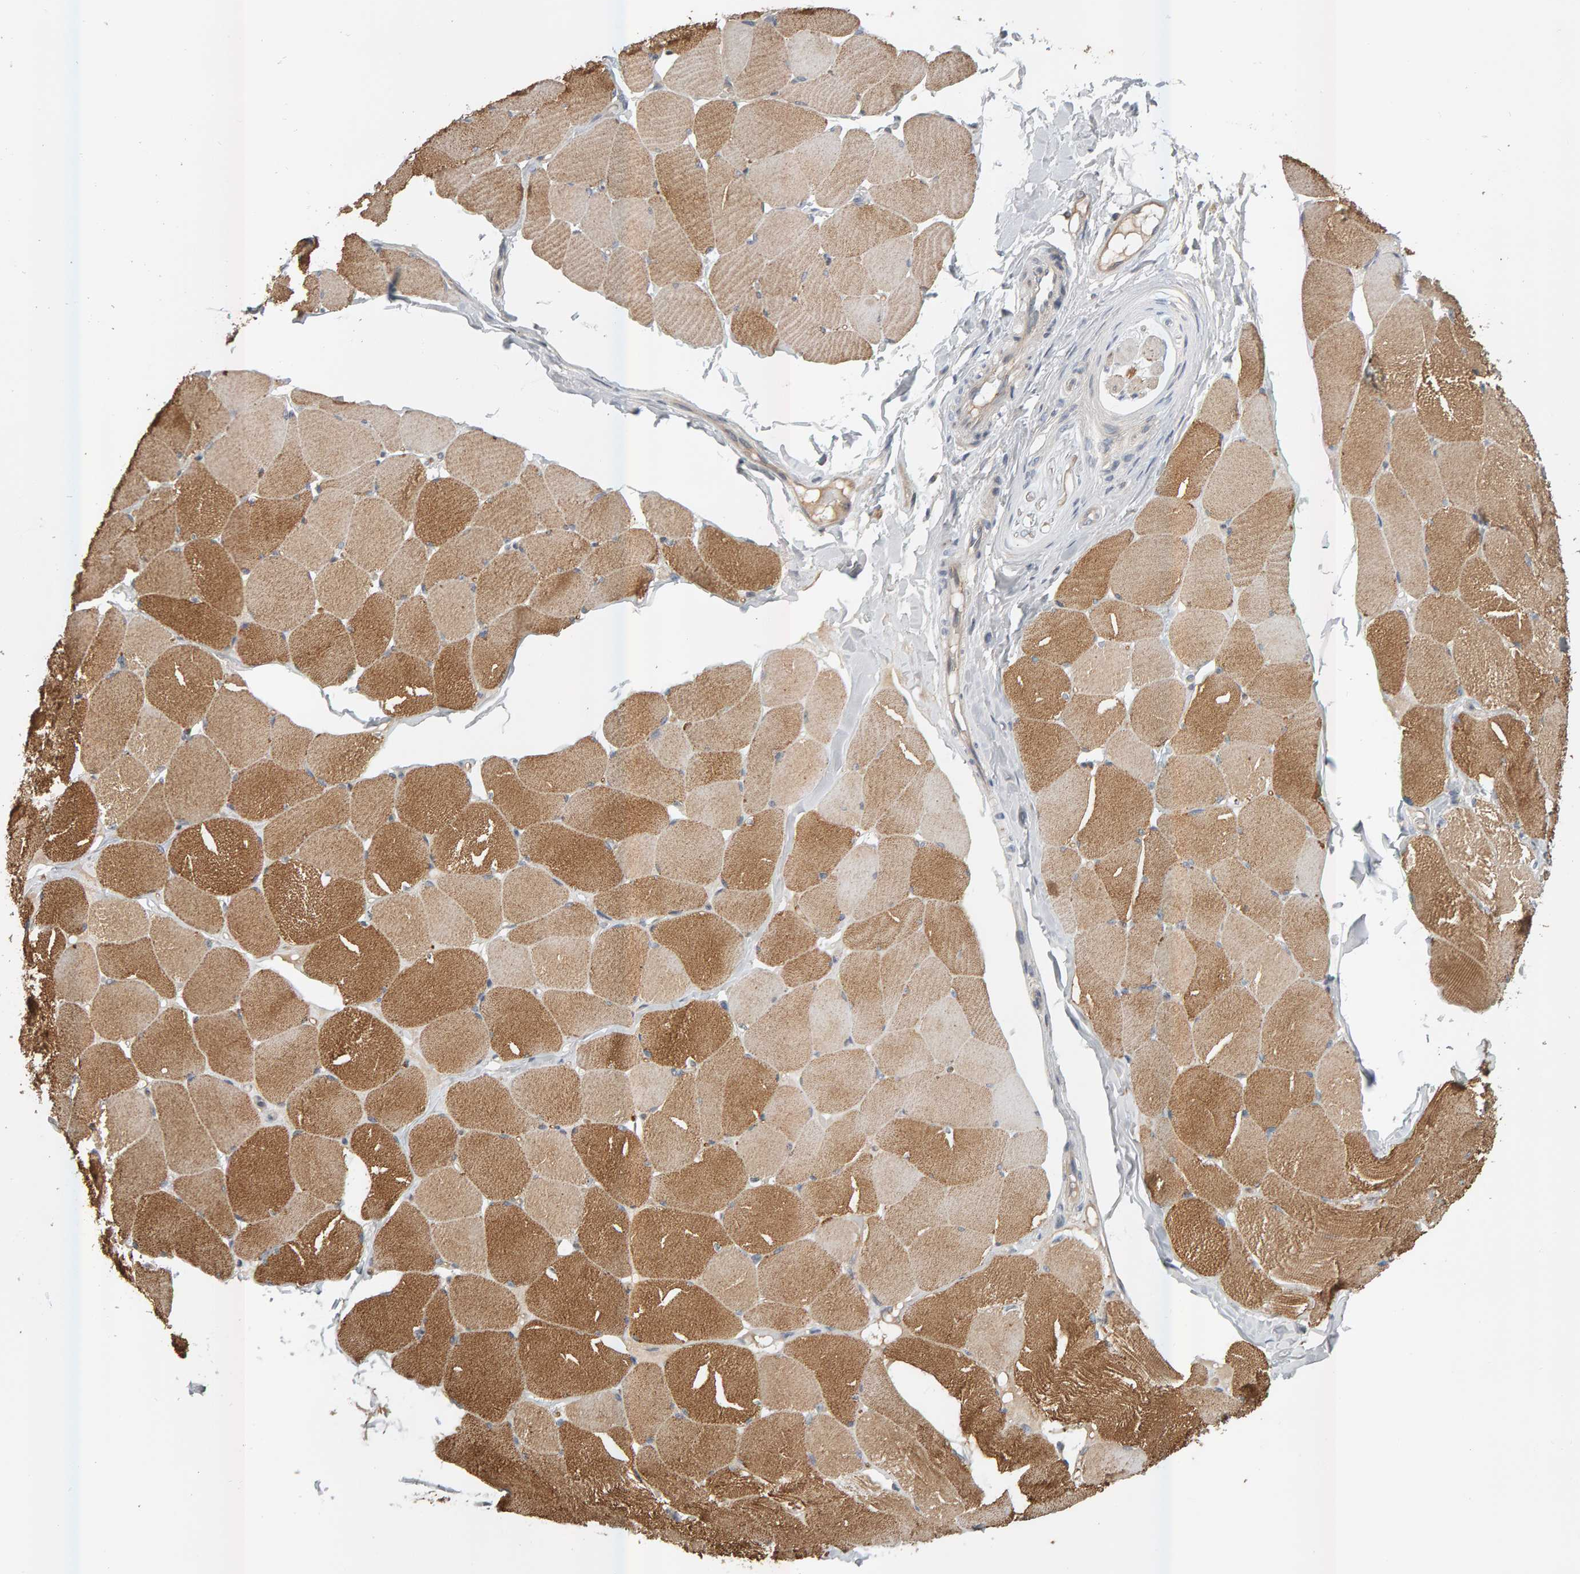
{"staining": {"intensity": "moderate", "quantity": "25%-75%", "location": "cytoplasmic/membranous"}, "tissue": "skeletal muscle", "cell_type": "Myocytes", "image_type": "normal", "snomed": [{"axis": "morphology", "description": "Normal tissue, NOS"}, {"axis": "topography", "description": "Skin"}, {"axis": "topography", "description": "Skeletal muscle"}], "caption": "Protein staining of benign skeletal muscle displays moderate cytoplasmic/membranous staining in about 25%-75% of myocytes.", "gene": "ZNF160", "patient": {"sex": "male", "age": 83}}